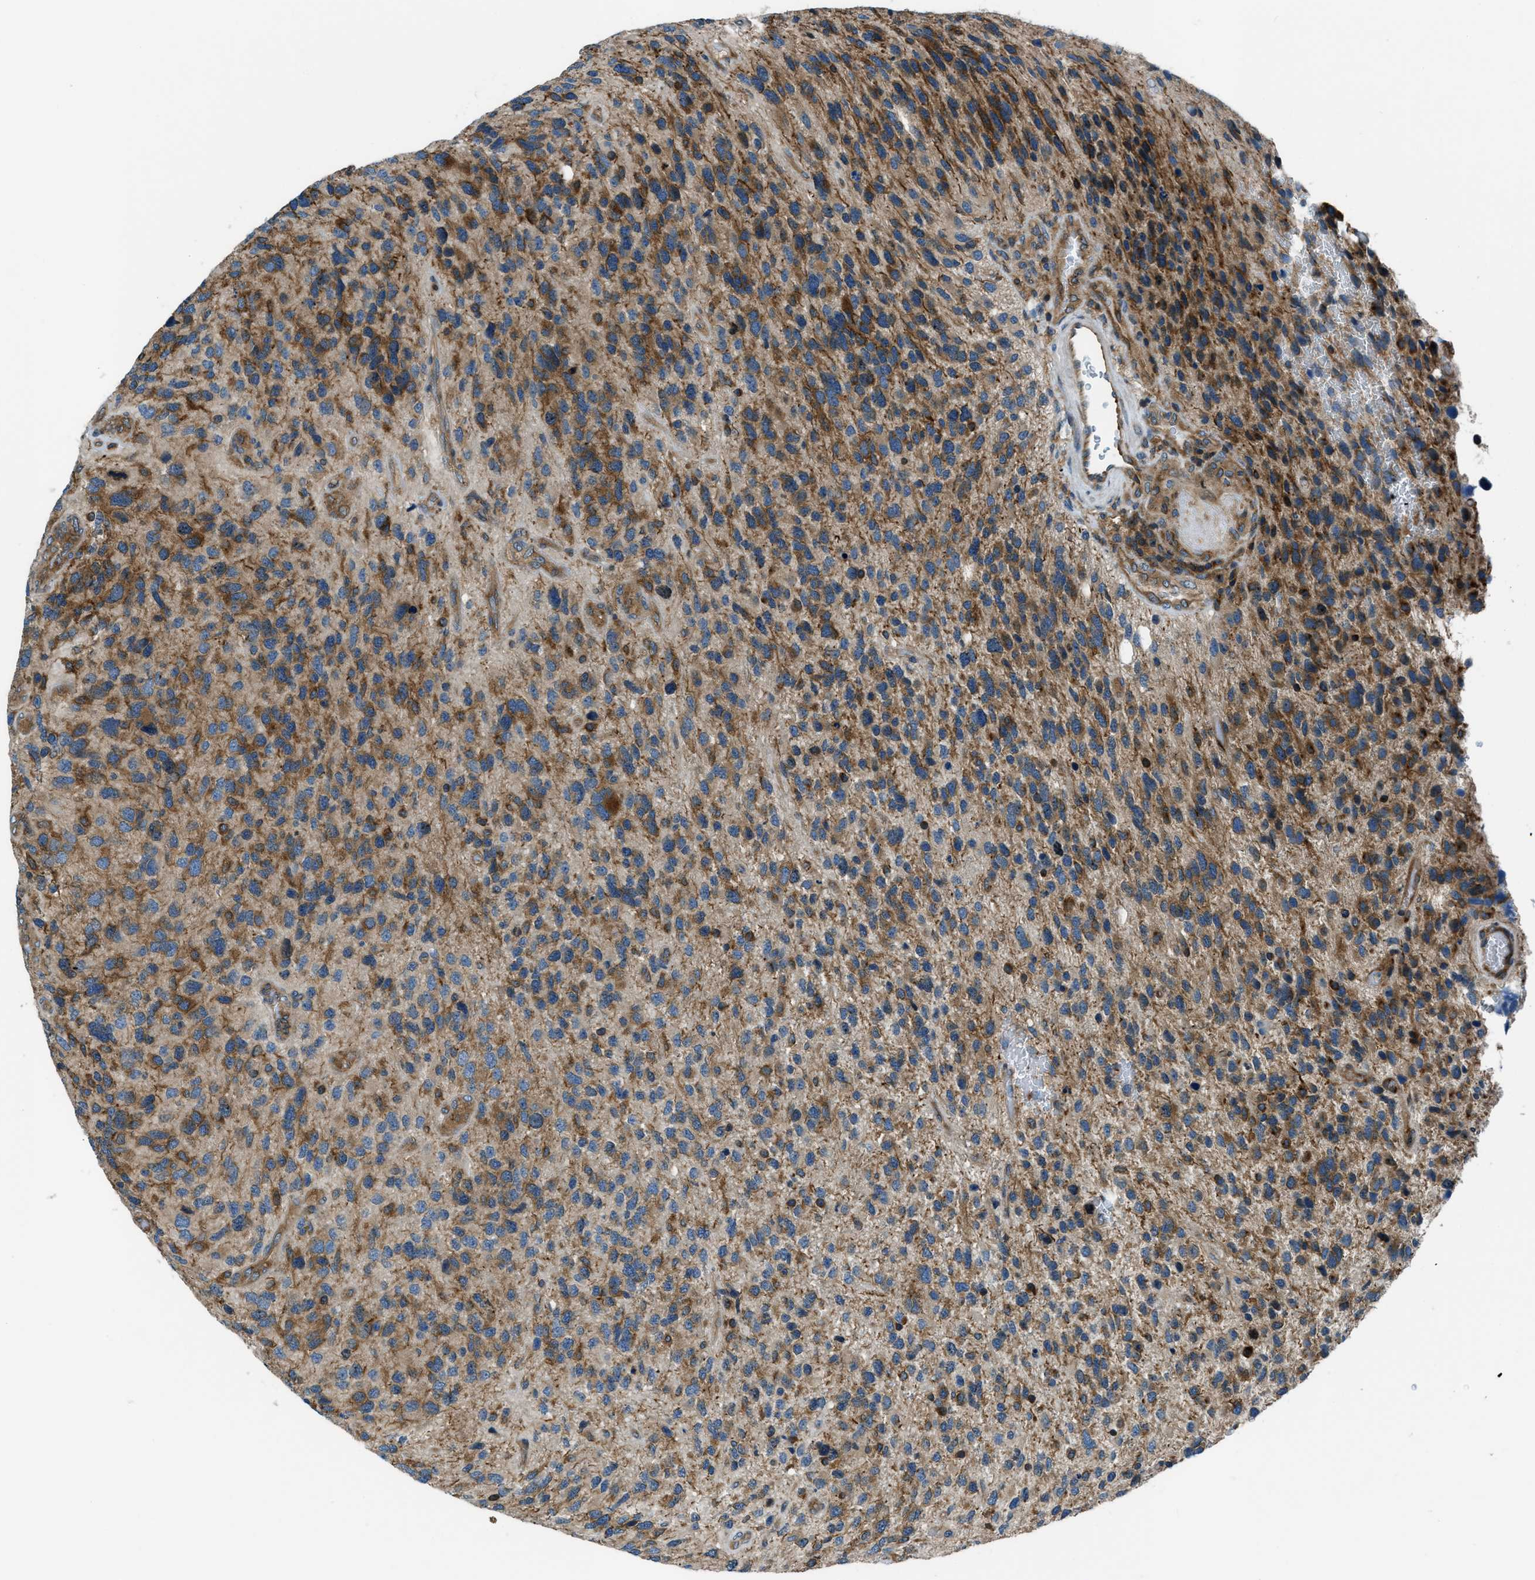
{"staining": {"intensity": "moderate", "quantity": ">75%", "location": "cytoplasmic/membranous"}, "tissue": "glioma", "cell_type": "Tumor cells", "image_type": "cancer", "snomed": [{"axis": "morphology", "description": "Glioma, malignant, High grade"}, {"axis": "topography", "description": "Brain"}], "caption": "An IHC micrograph of tumor tissue is shown. Protein staining in brown shows moderate cytoplasmic/membranous positivity in glioma within tumor cells.", "gene": "ARFGAP2", "patient": {"sex": "female", "age": 58}}